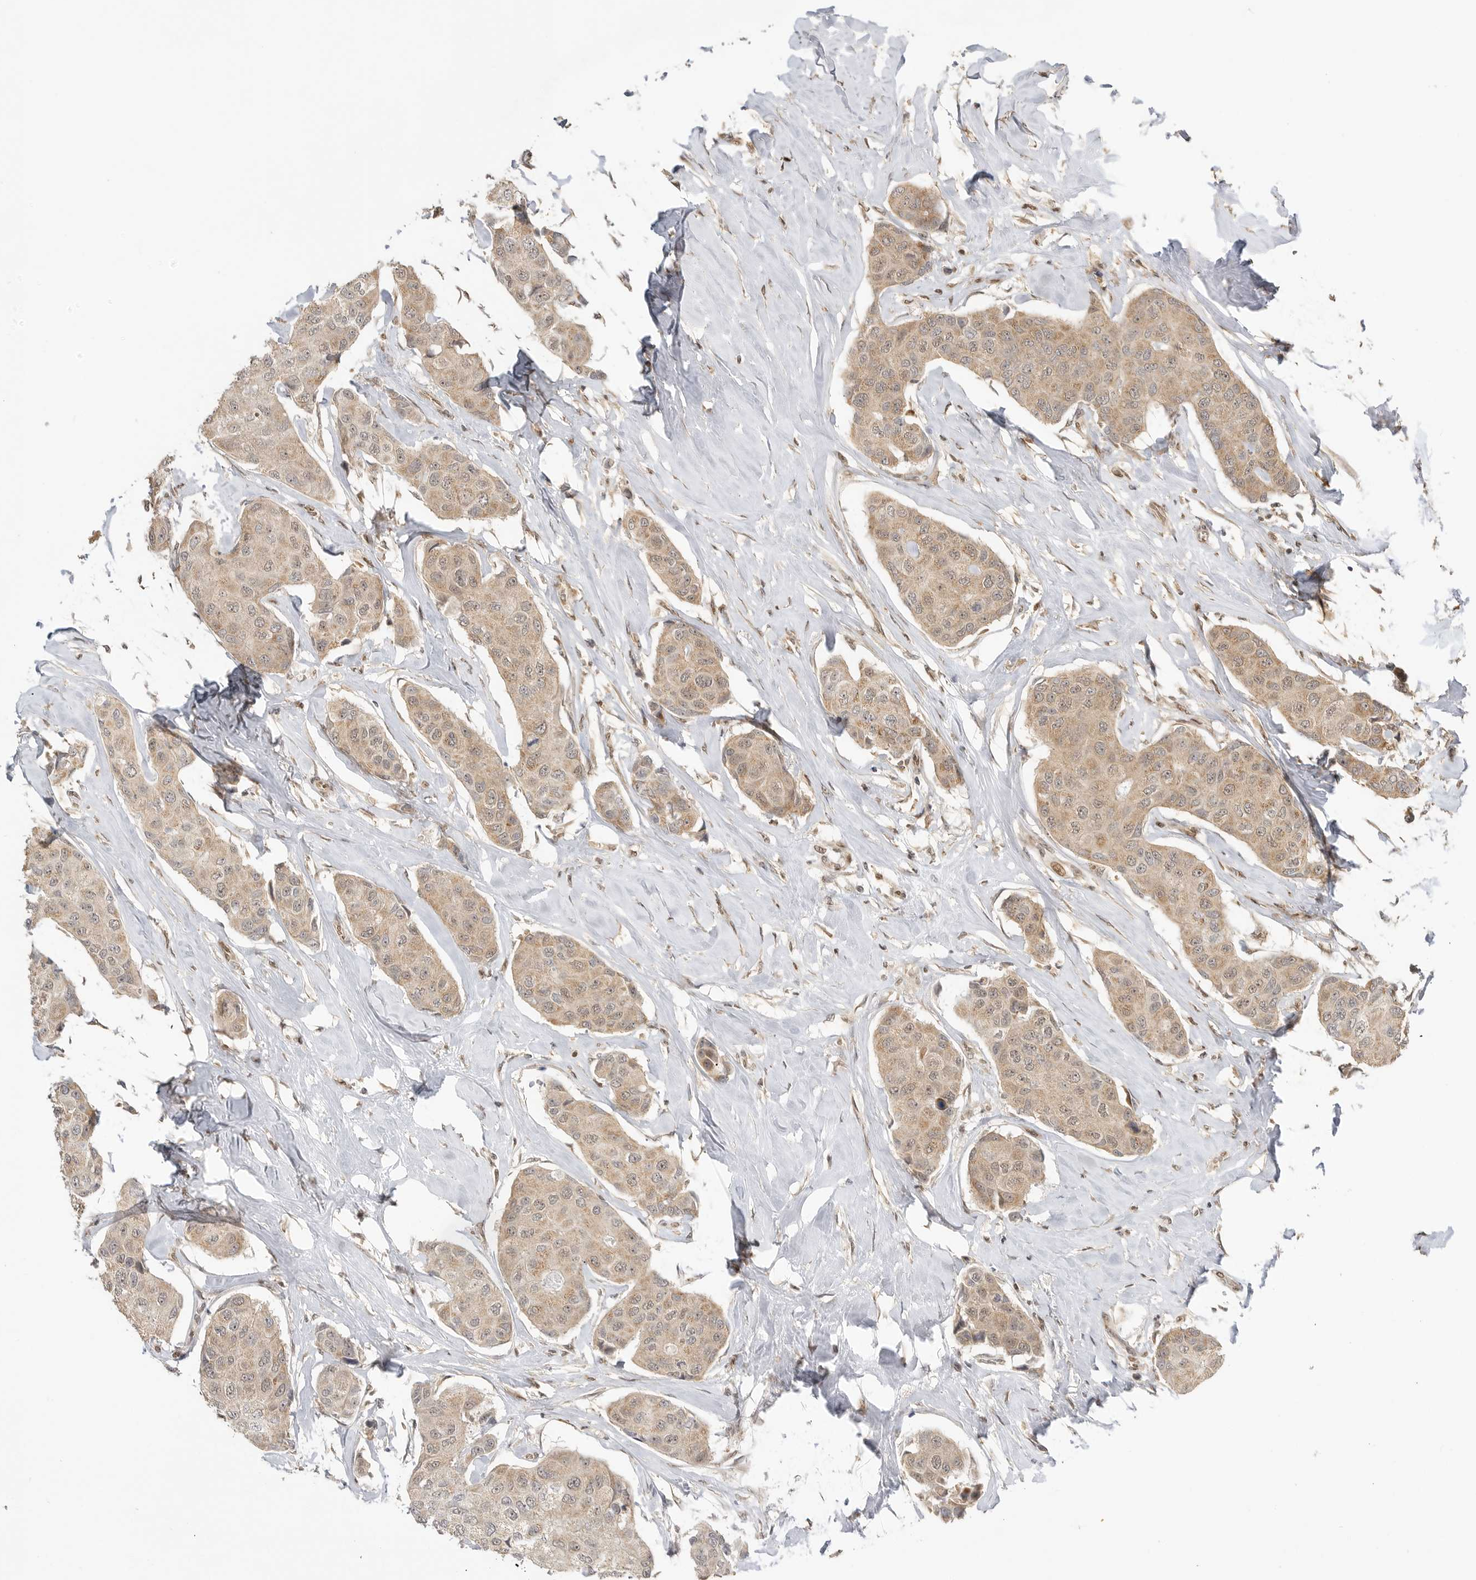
{"staining": {"intensity": "weak", "quantity": ">75%", "location": "cytoplasmic/membranous"}, "tissue": "breast cancer", "cell_type": "Tumor cells", "image_type": "cancer", "snomed": [{"axis": "morphology", "description": "Duct carcinoma"}, {"axis": "topography", "description": "Breast"}], "caption": "Immunohistochemical staining of human breast cancer shows weak cytoplasmic/membranous protein staining in about >75% of tumor cells.", "gene": "ALKAL1", "patient": {"sex": "female", "age": 80}}